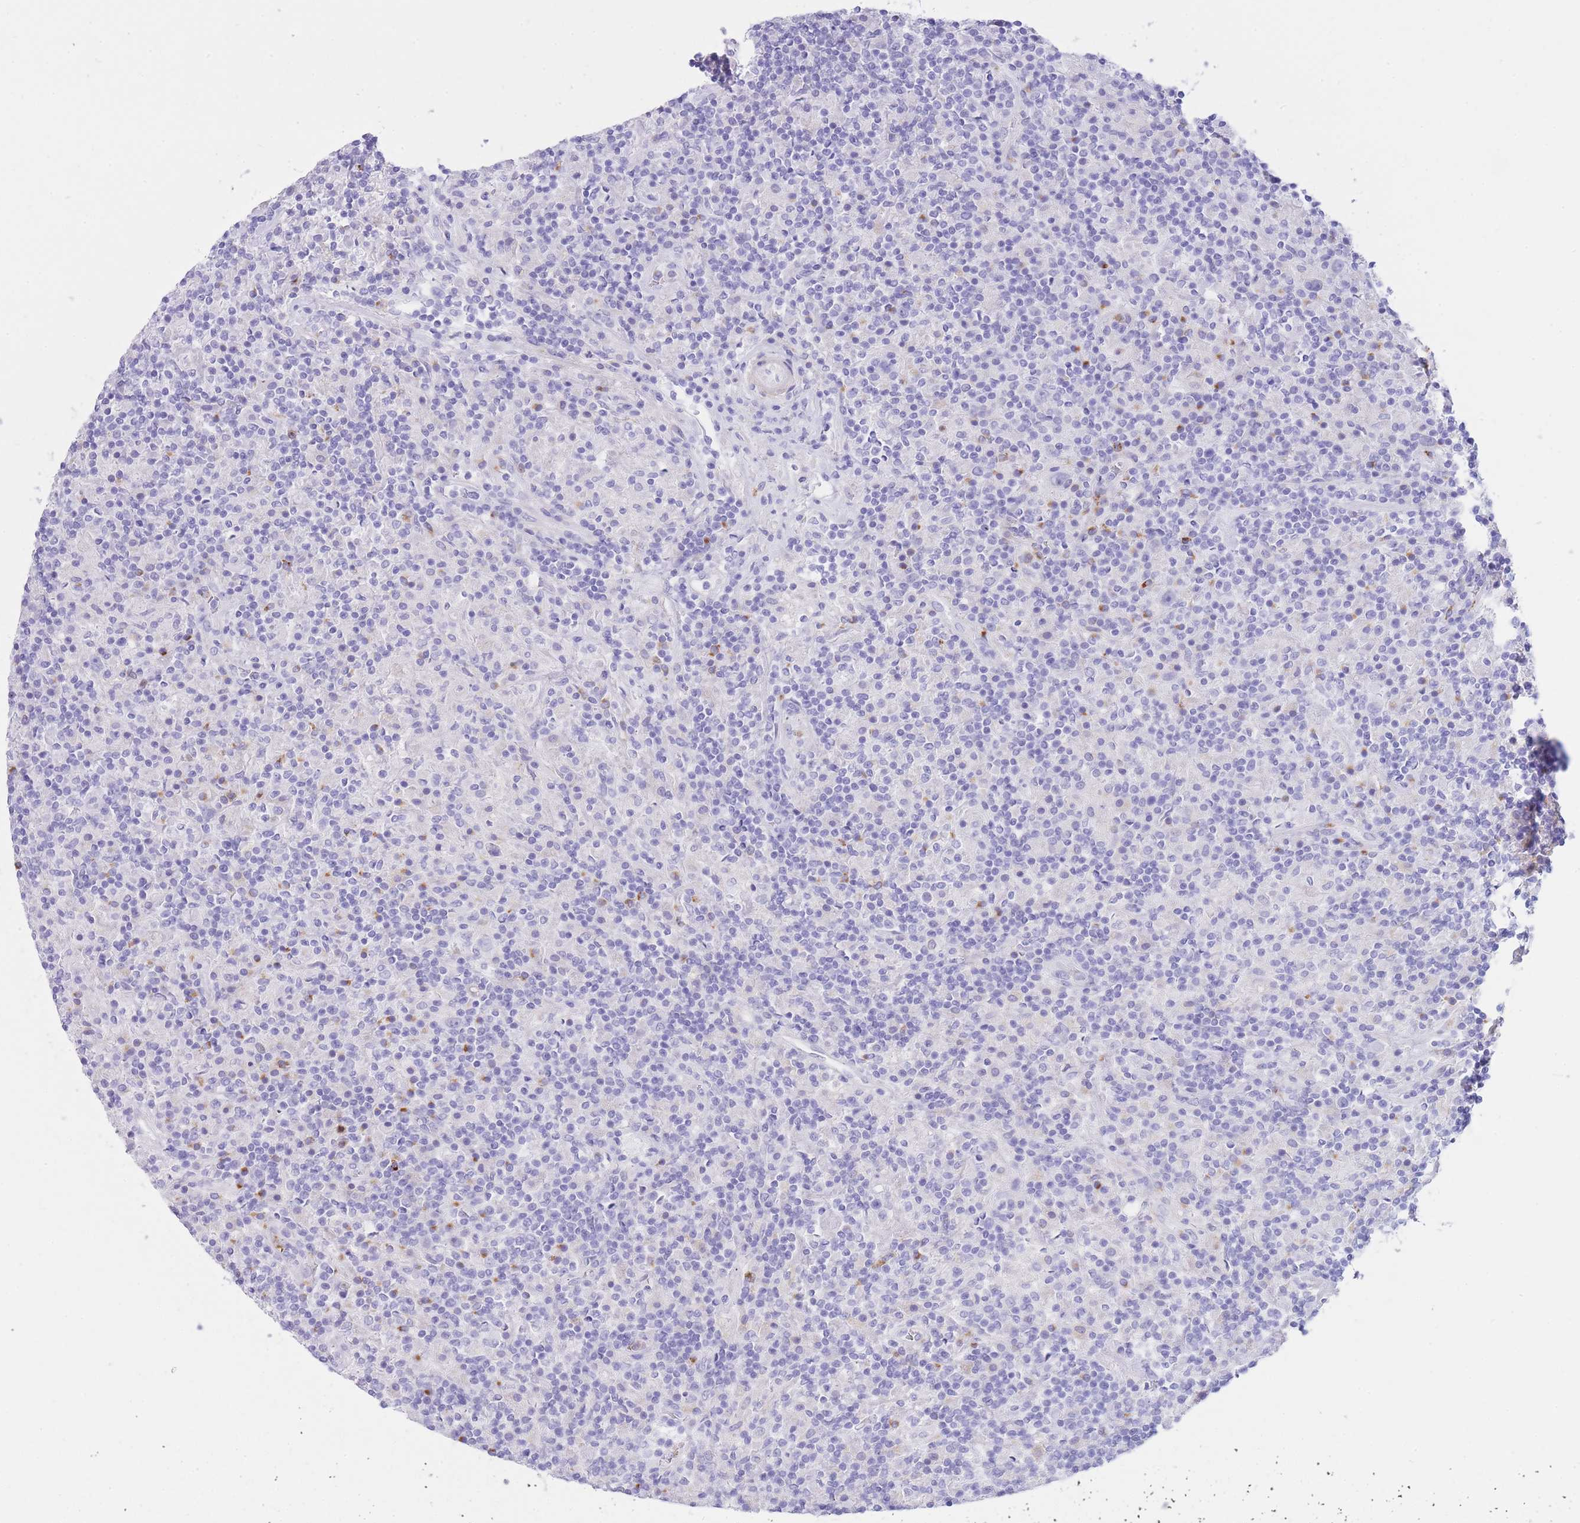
{"staining": {"intensity": "negative", "quantity": "none", "location": "none"}, "tissue": "lymphoma", "cell_type": "Tumor cells", "image_type": "cancer", "snomed": [{"axis": "morphology", "description": "Hodgkin's disease, NOS"}, {"axis": "topography", "description": "Lymph node"}], "caption": "Immunohistochemistry (IHC) of human lymphoma demonstrates no expression in tumor cells. (DAB (3,3'-diaminobenzidine) immunohistochemistry (IHC) with hematoxylin counter stain).", "gene": "PLBD1", "patient": {"sex": "male", "age": 70}}